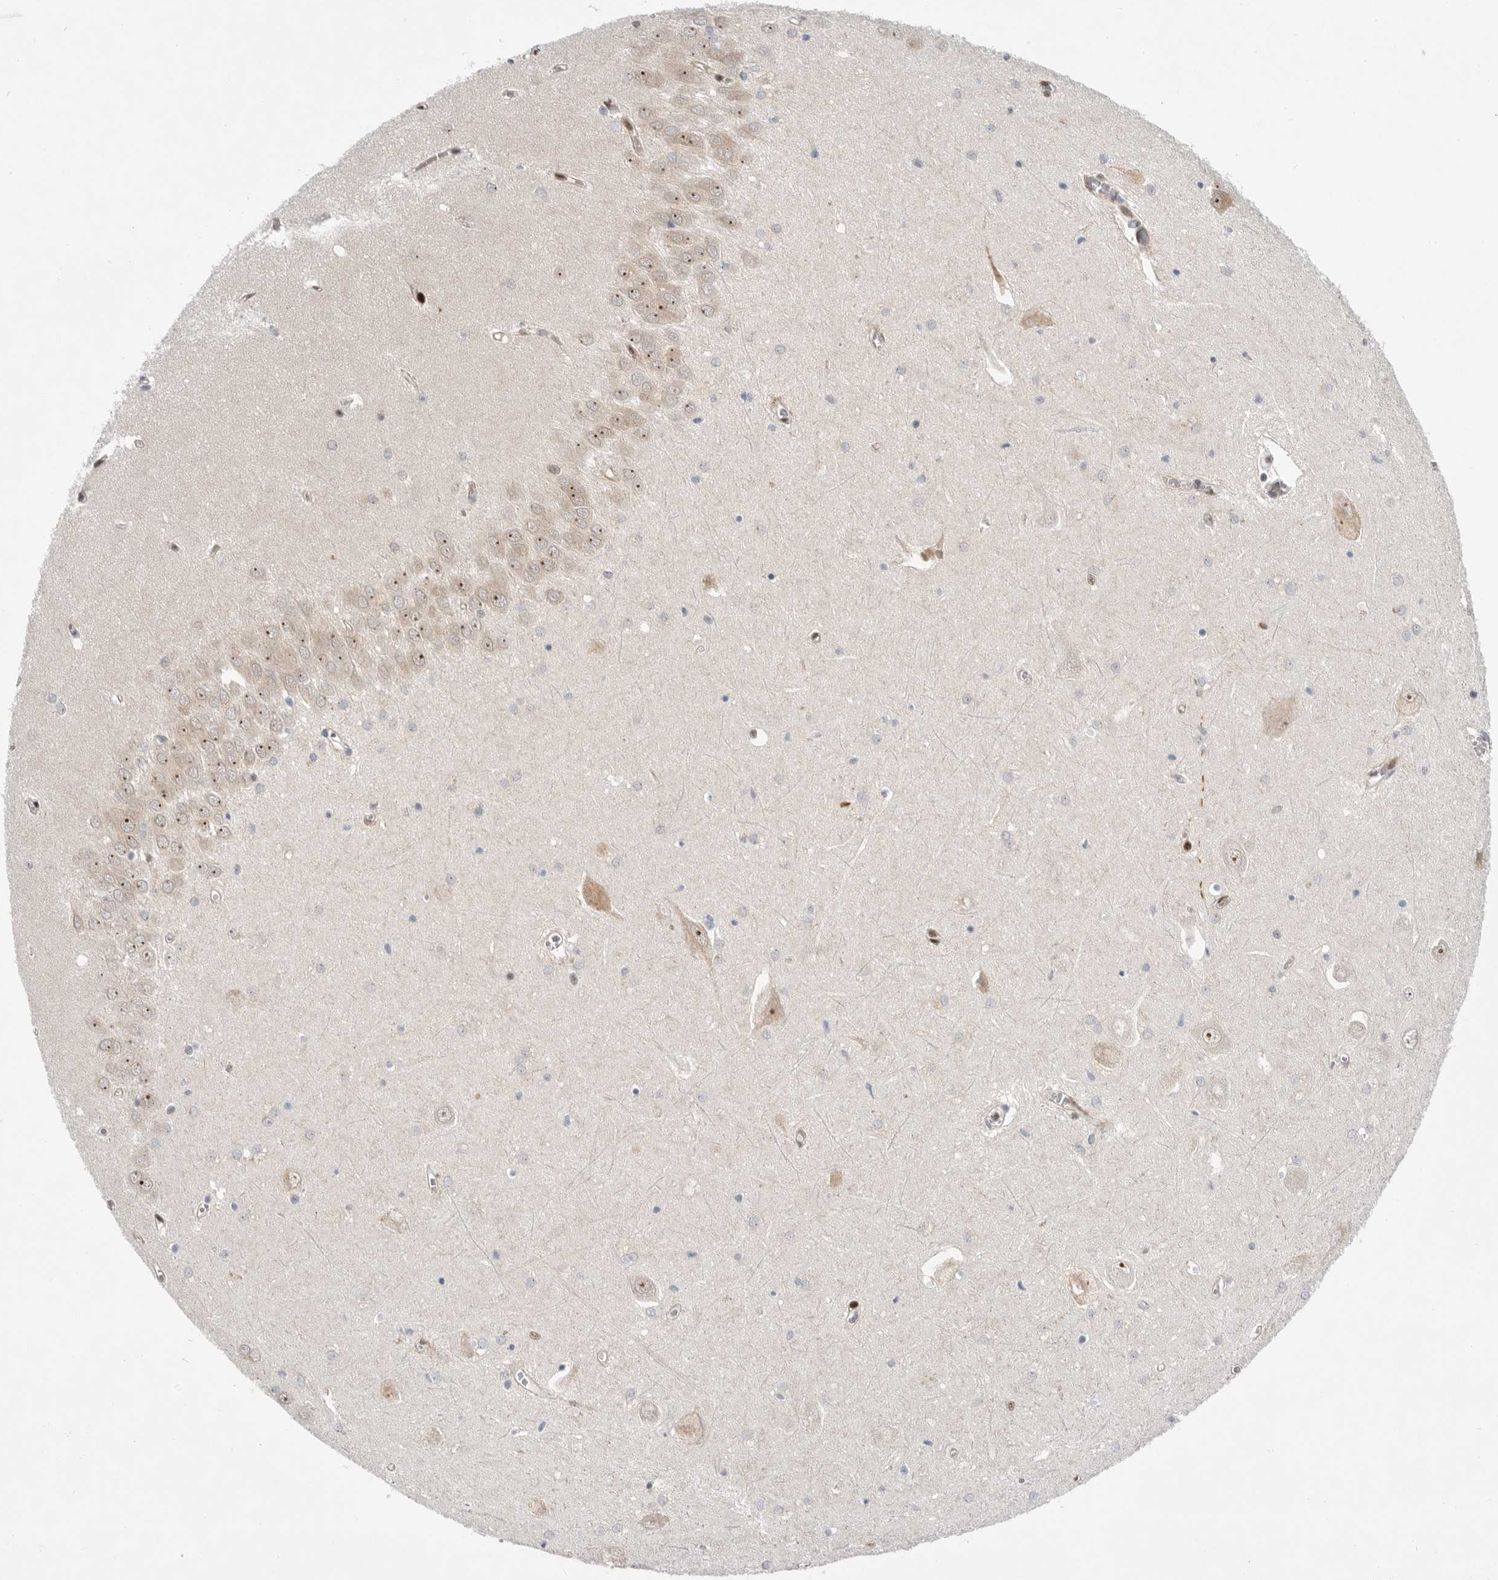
{"staining": {"intensity": "strong", "quantity": "25%-75%", "location": "nuclear"}, "tissue": "hippocampus", "cell_type": "Glial cells", "image_type": "normal", "snomed": [{"axis": "morphology", "description": "Normal tissue, NOS"}, {"axis": "topography", "description": "Hippocampus"}], "caption": "Immunohistochemical staining of benign hippocampus exhibits strong nuclear protein expression in about 25%-75% of glial cells.", "gene": "GPATCH2", "patient": {"sex": "male", "age": 70}}